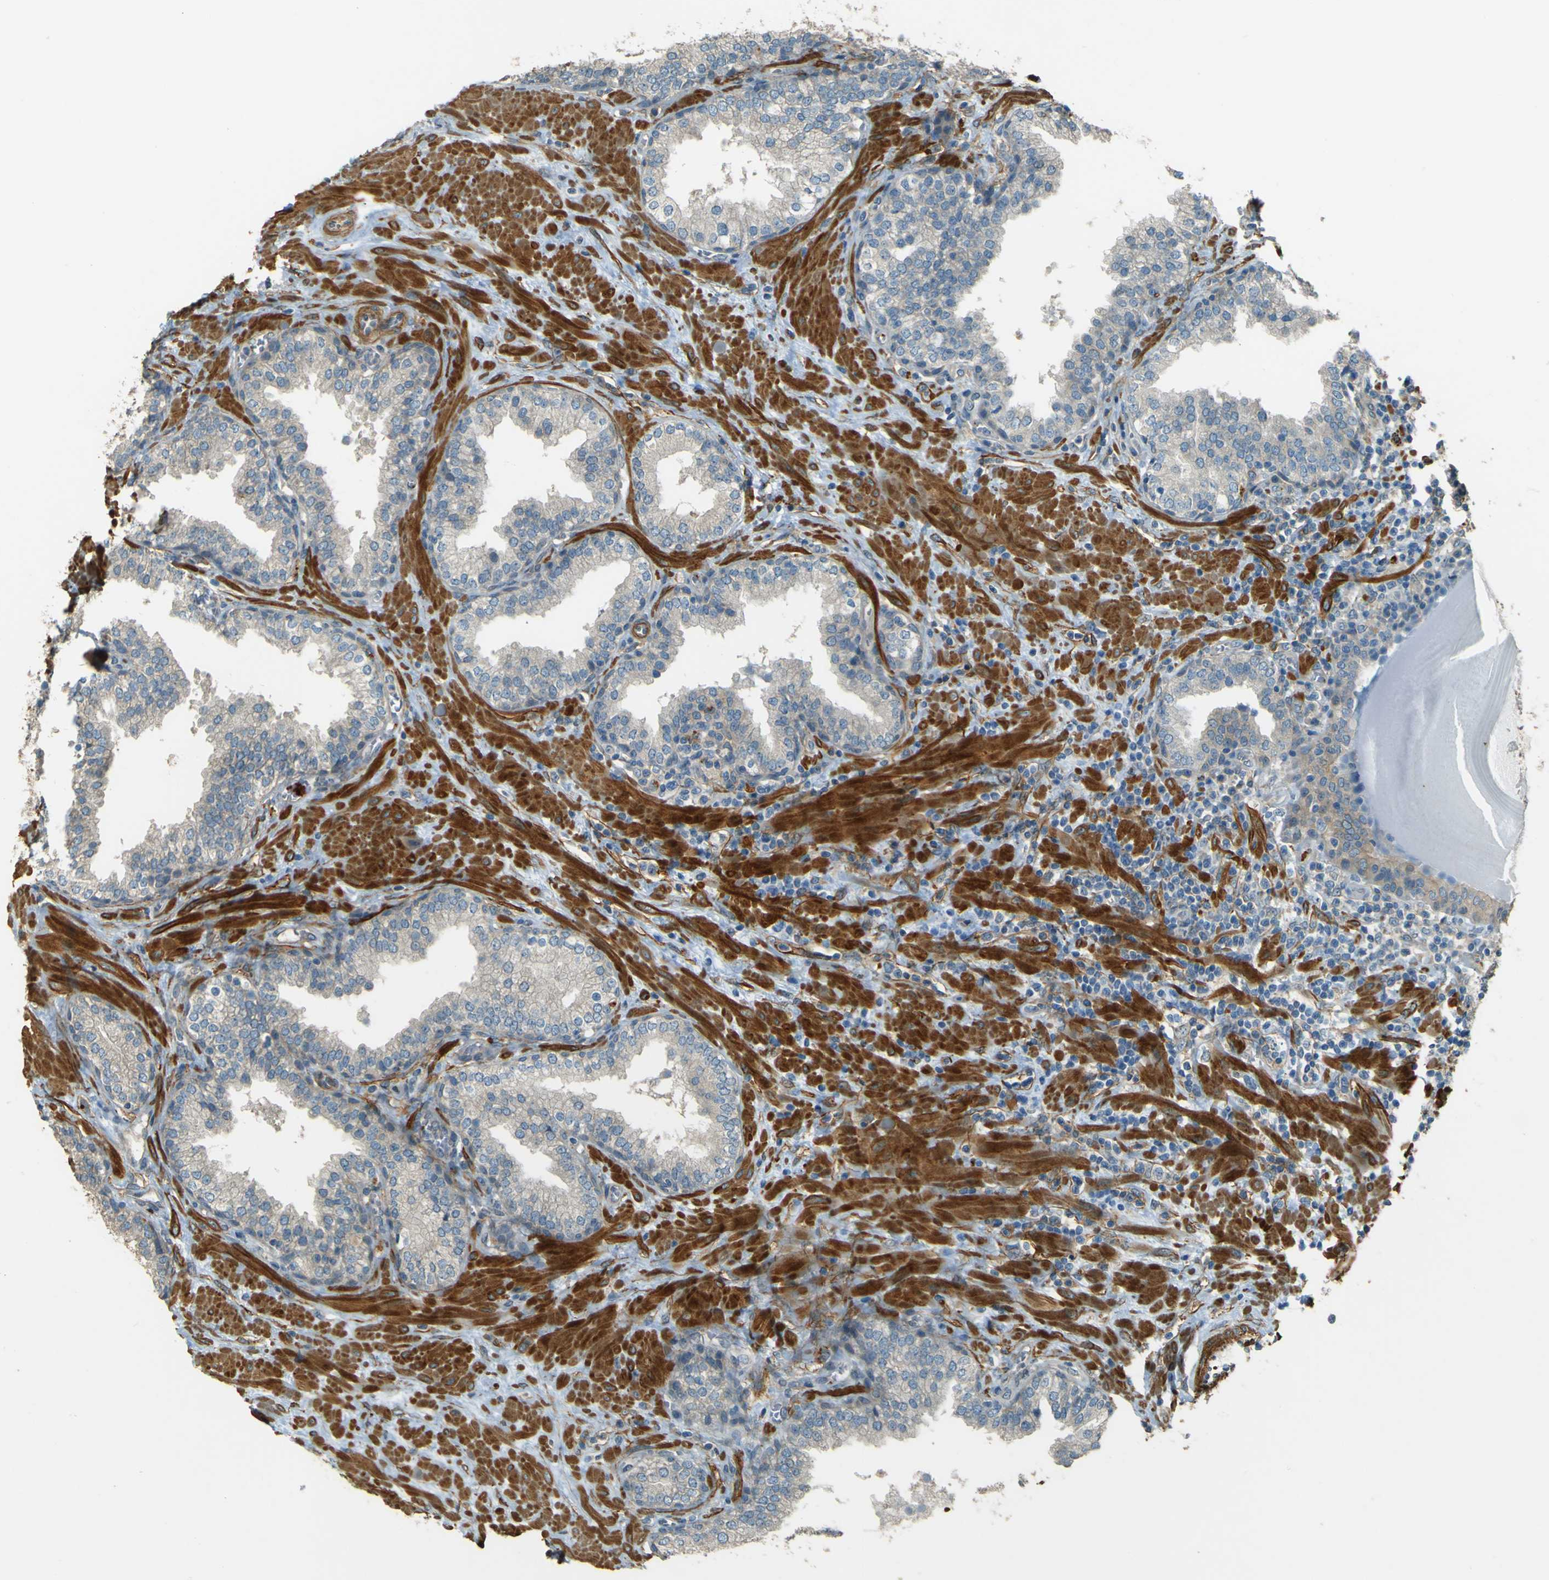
{"staining": {"intensity": "negative", "quantity": "none", "location": "none"}, "tissue": "prostate", "cell_type": "Glandular cells", "image_type": "normal", "snomed": [{"axis": "morphology", "description": "Normal tissue, NOS"}, {"axis": "topography", "description": "Prostate"}], "caption": "Human prostate stained for a protein using immunohistochemistry (IHC) displays no positivity in glandular cells.", "gene": "NEXN", "patient": {"sex": "male", "age": 51}}